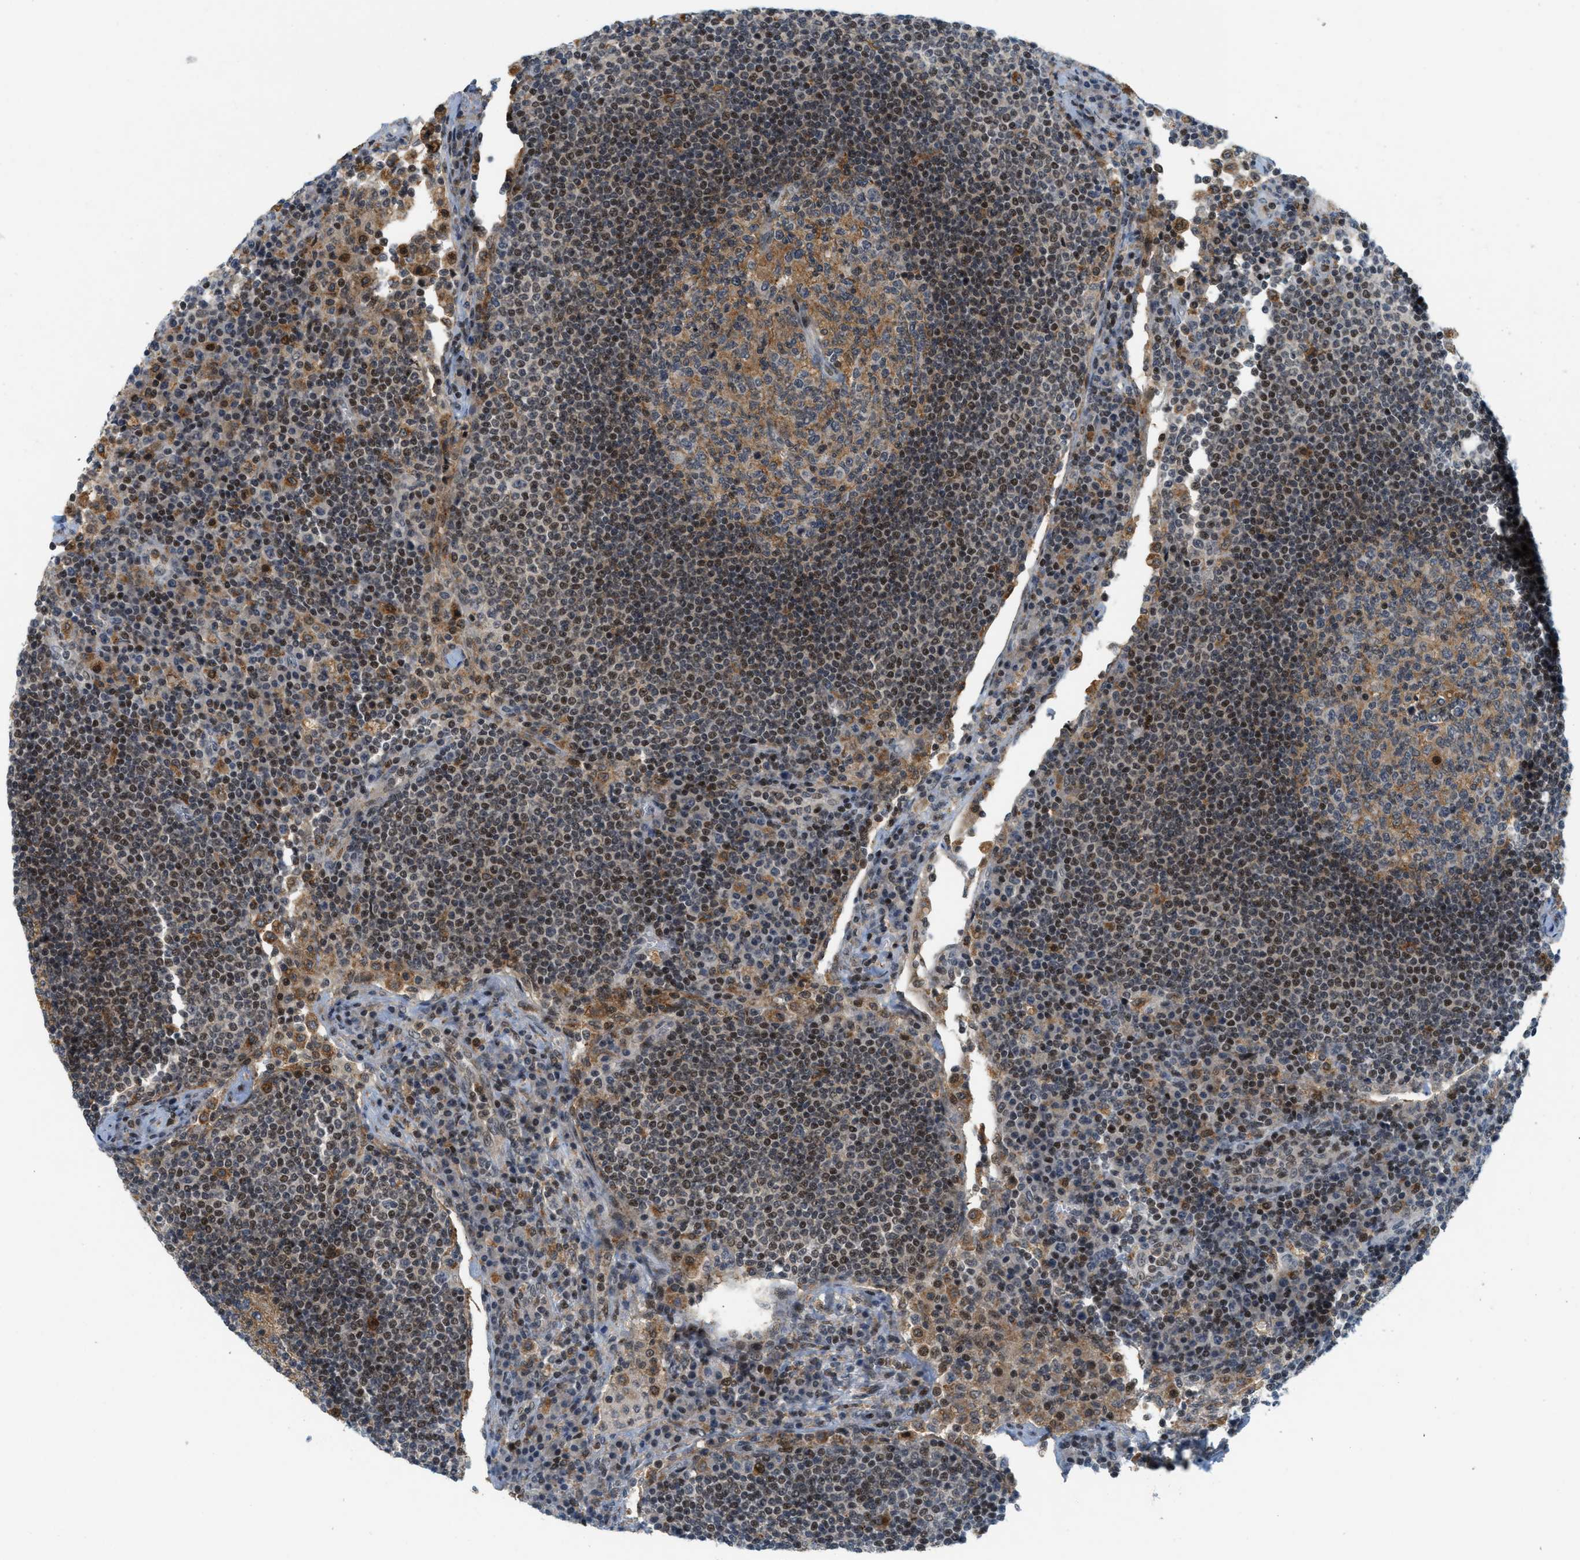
{"staining": {"intensity": "moderate", "quantity": "25%-75%", "location": "cytoplasmic/membranous"}, "tissue": "lymph node", "cell_type": "Germinal center cells", "image_type": "normal", "snomed": [{"axis": "morphology", "description": "Normal tissue, NOS"}, {"axis": "topography", "description": "Lymph node"}], "caption": "DAB (3,3'-diaminobenzidine) immunohistochemical staining of benign lymph node reveals moderate cytoplasmic/membranous protein staining in about 25%-75% of germinal center cells.", "gene": "ING1", "patient": {"sex": "female", "age": 53}}